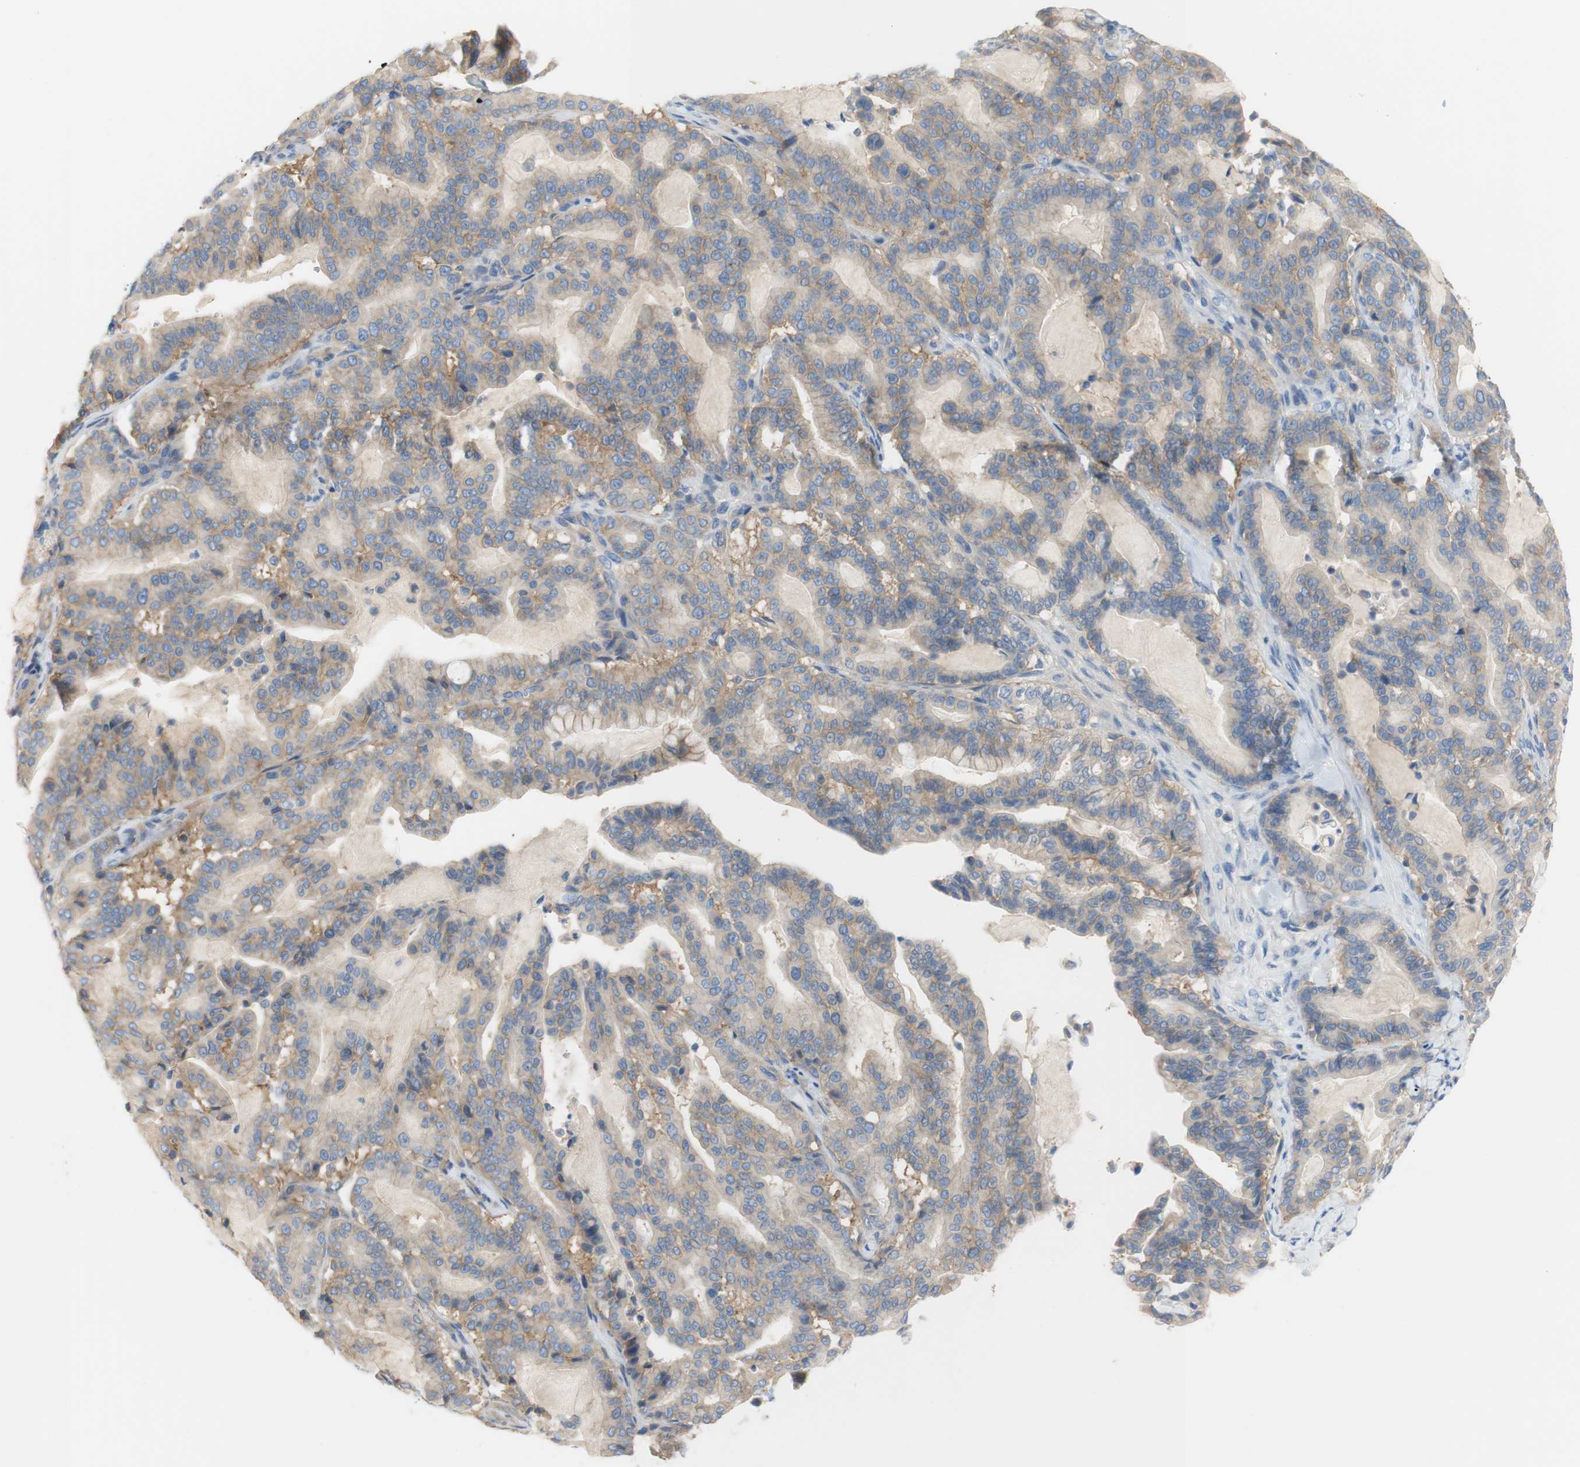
{"staining": {"intensity": "weak", "quantity": ">75%", "location": "cytoplasmic/membranous"}, "tissue": "pancreatic cancer", "cell_type": "Tumor cells", "image_type": "cancer", "snomed": [{"axis": "morphology", "description": "Adenocarcinoma, NOS"}, {"axis": "topography", "description": "Pancreas"}], "caption": "A brown stain shows weak cytoplasmic/membranous staining of a protein in adenocarcinoma (pancreatic) tumor cells.", "gene": "ATP2B1", "patient": {"sex": "male", "age": 63}}